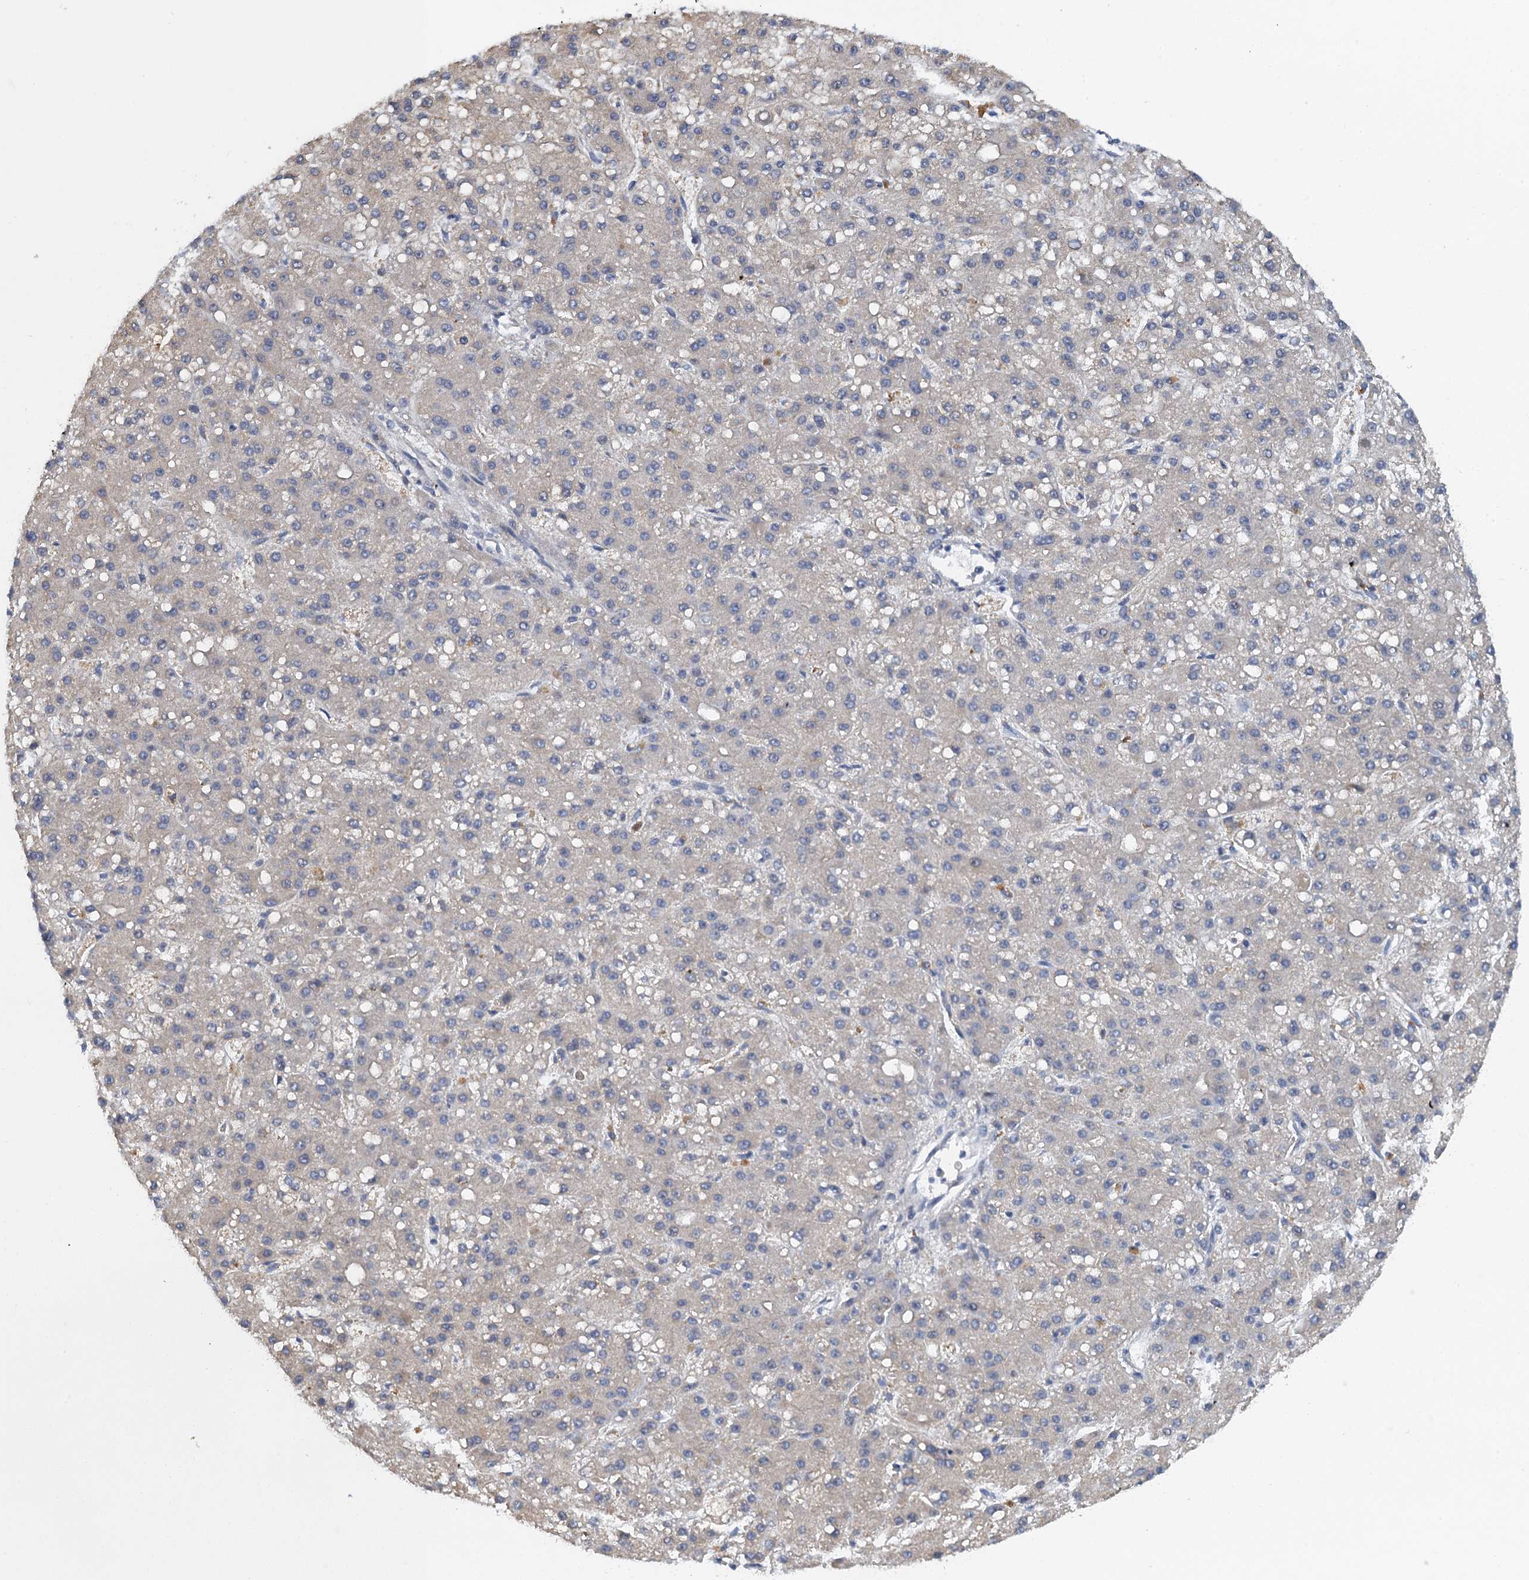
{"staining": {"intensity": "negative", "quantity": "none", "location": "none"}, "tissue": "liver cancer", "cell_type": "Tumor cells", "image_type": "cancer", "snomed": [{"axis": "morphology", "description": "Carcinoma, Hepatocellular, NOS"}, {"axis": "topography", "description": "Liver"}], "caption": "An immunohistochemistry histopathology image of liver cancer is shown. There is no staining in tumor cells of liver cancer. The staining was performed using DAB (3,3'-diaminobenzidine) to visualize the protein expression in brown, while the nuclei were stained in blue with hematoxylin (Magnification: 20x).", "gene": "MRFAP1", "patient": {"sex": "male", "age": 67}}